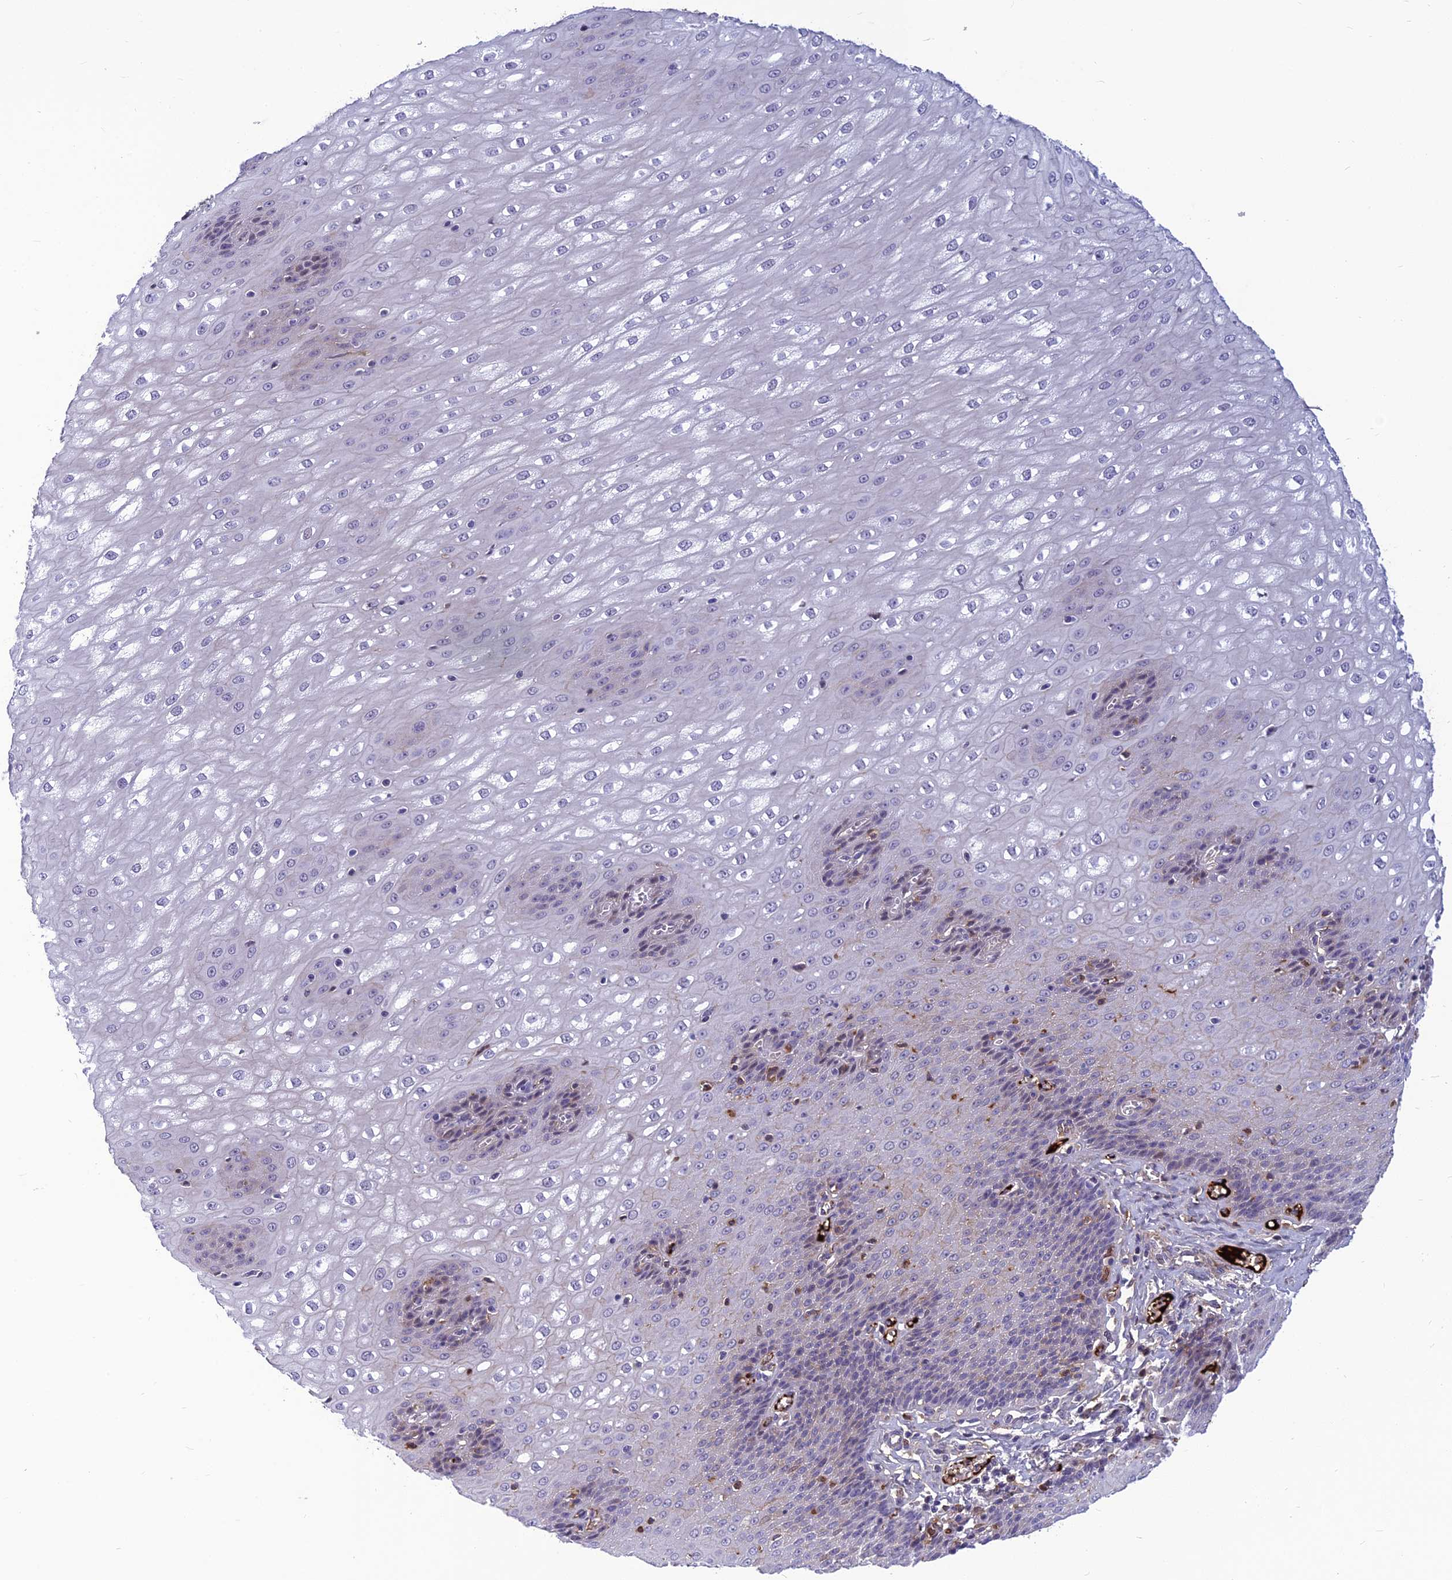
{"staining": {"intensity": "moderate", "quantity": "<25%", "location": "cytoplasmic/membranous"}, "tissue": "esophagus", "cell_type": "Squamous epithelial cells", "image_type": "normal", "snomed": [{"axis": "morphology", "description": "Normal tissue, NOS"}, {"axis": "topography", "description": "Esophagus"}], "caption": "Brown immunohistochemical staining in normal esophagus reveals moderate cytoplasmic/membranous staining in about <25% of squamous epithelial cells. Nuclei are stained in blue.", "gene": "CLEC11A", "patient": {"sex": "male", "age": 60}}